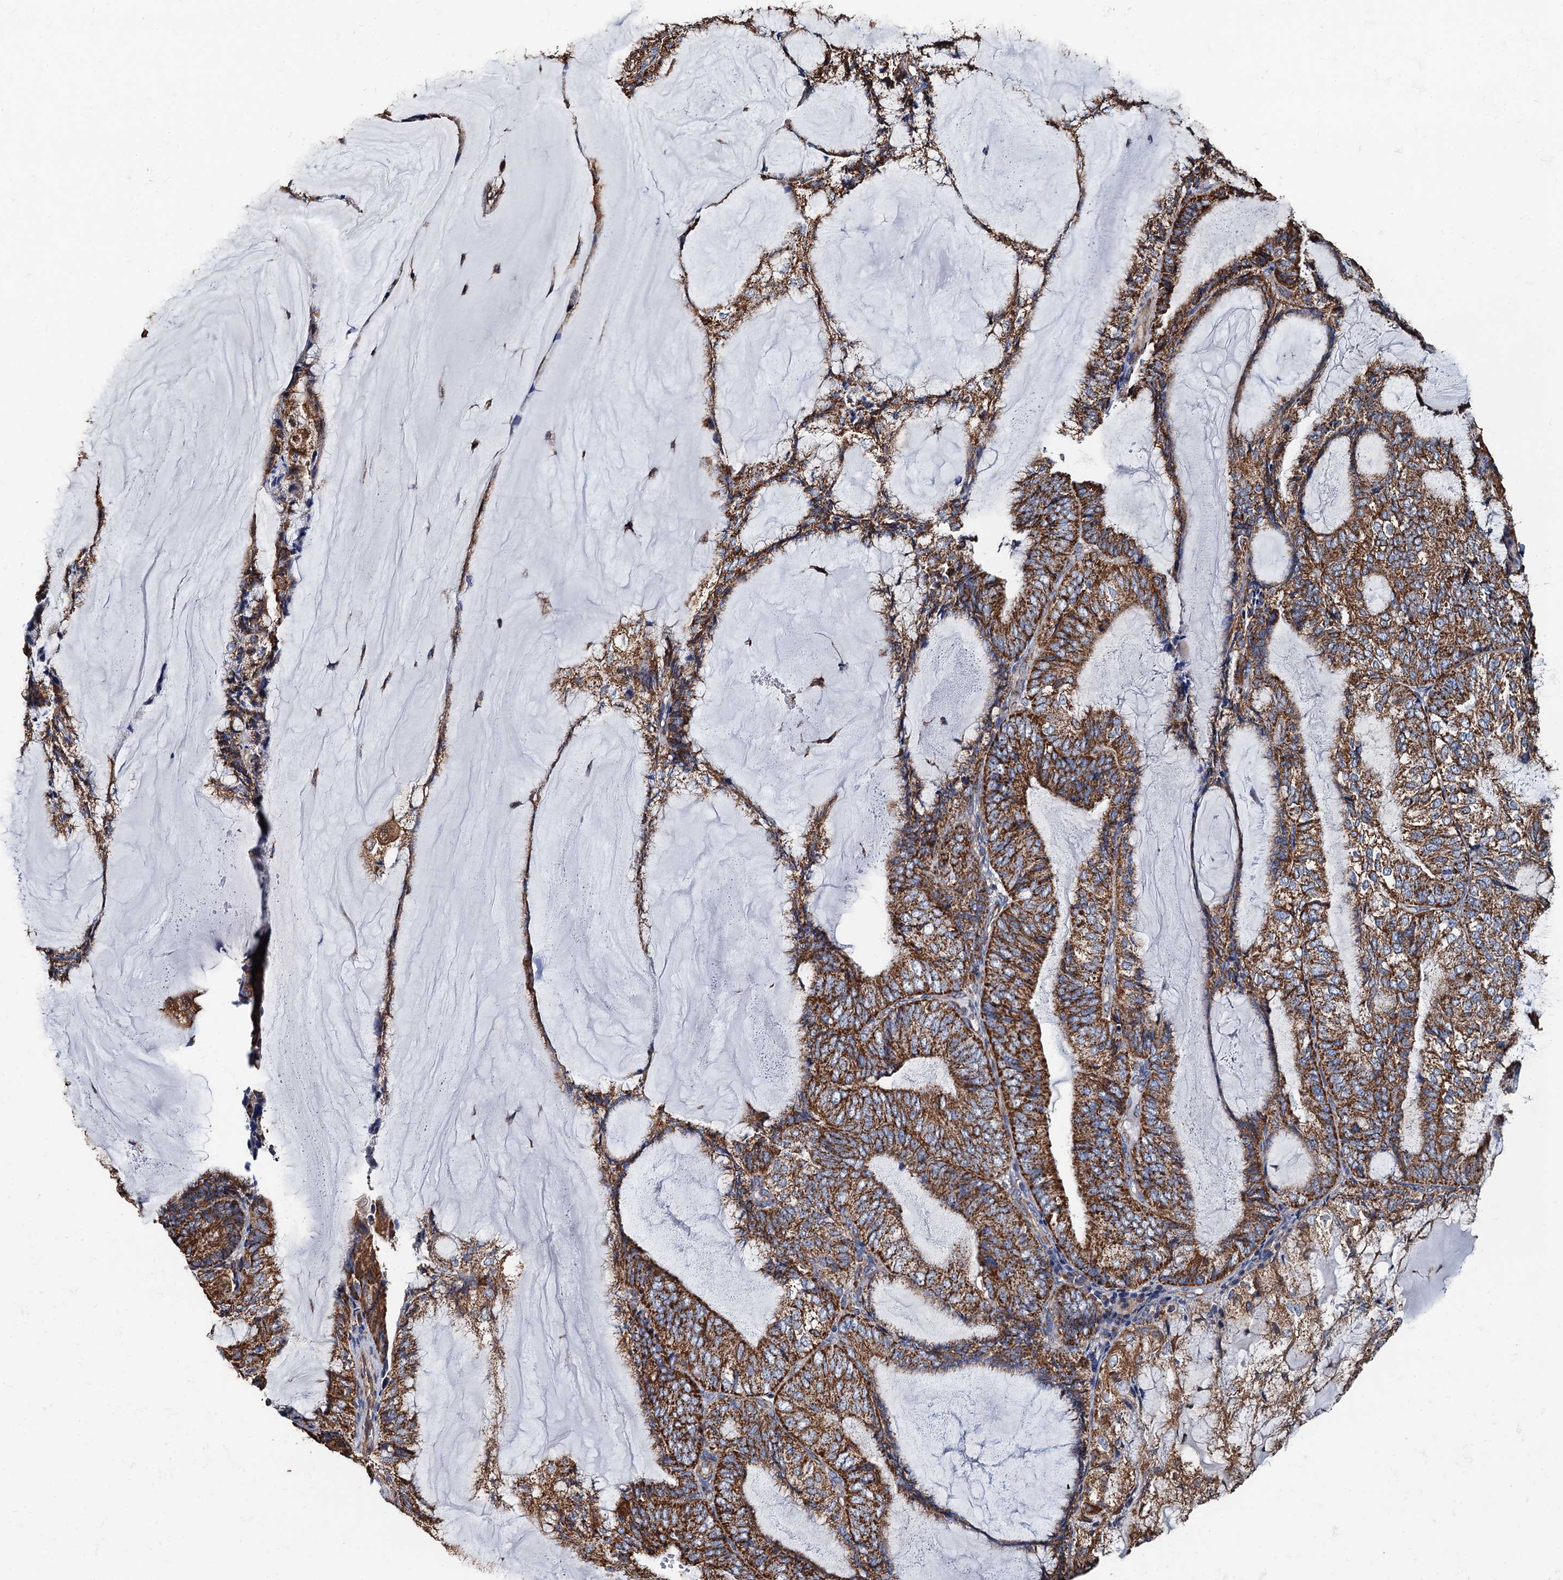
{"staining": {"intensity": "strong", "quantity": ">75%", "location": "cytoplasmic/membranous"}, "tissue": "endometrial cancer", "cell_type": "Tumor cells", "image_type": "cancer", "snomed": [{"axis": "morphology", "description": "Adenocarcinoma, NOS"}, {"axis": "topography", "description": "Endometrium"}], "caption": "A high amount of strong cytoplasmic/membranous staining is seen in about >75% of tumor cells in adenocarcinoma (endometrial) tissue.", "gene": "AAGAB", "patient": {"sex": "female", "age": 81}}